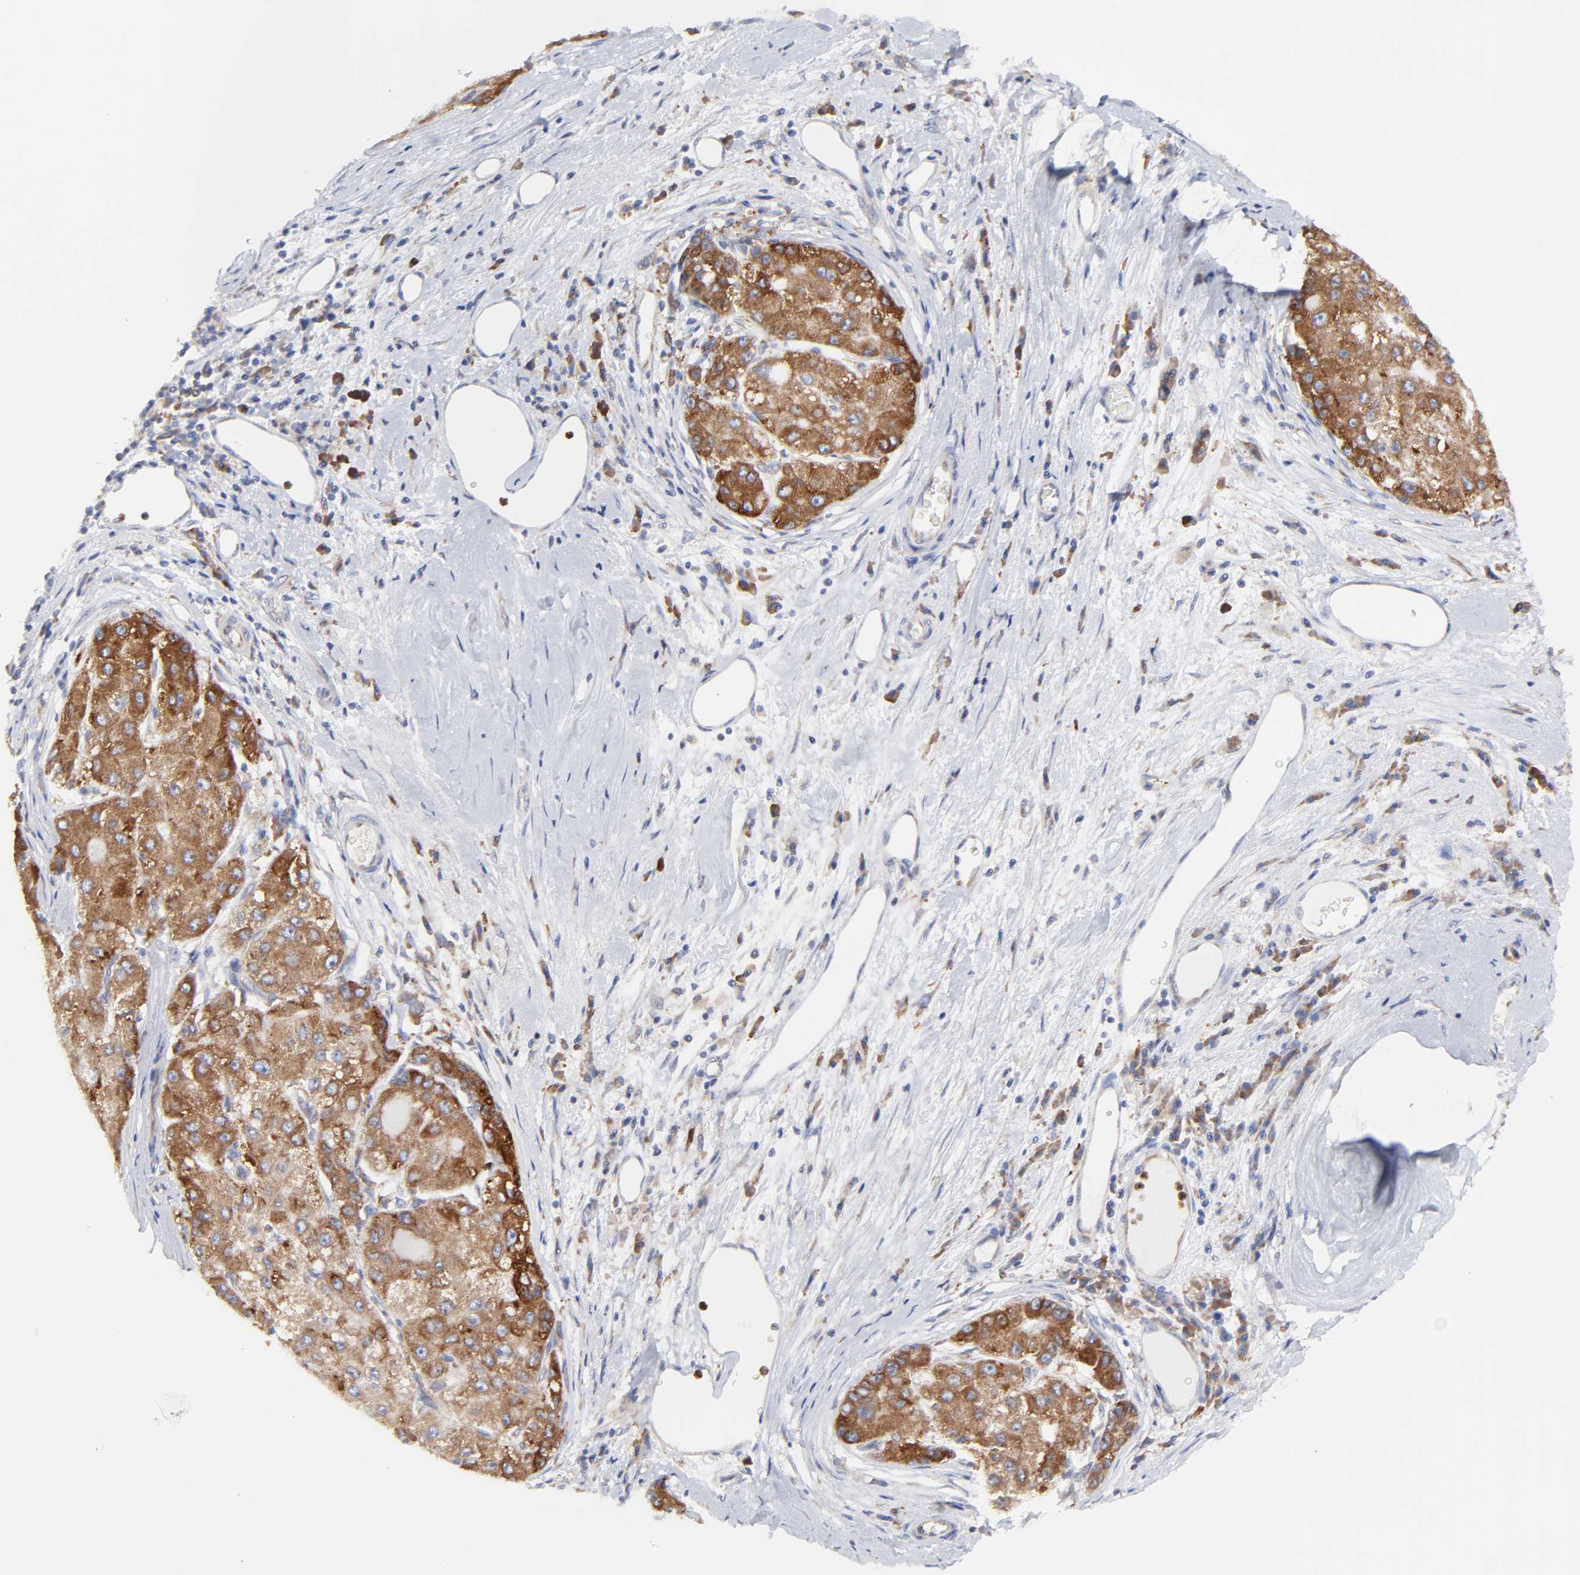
{"staining": {"intensity": "moderate", "quantity": ">75%", "location": "cytoplasmic/membranous"}, "tissue": "liver cancer", "cell_type": "Tumor cells", "image_type": "cancer", "snomed": [{"axis": "morphology", "description": "Carcinoma, Hepatocellular, NOS"}, {"axis": "topography", "description": "Liver"}], "caption": "Brown immunohistochemical staining in human liver cancer demonstrates moderate cytoplasmic/membranous staining in about >75% of tumor cells.", "gene": "MOSPD2", "patient": {"sex": "male", "age": 80}}